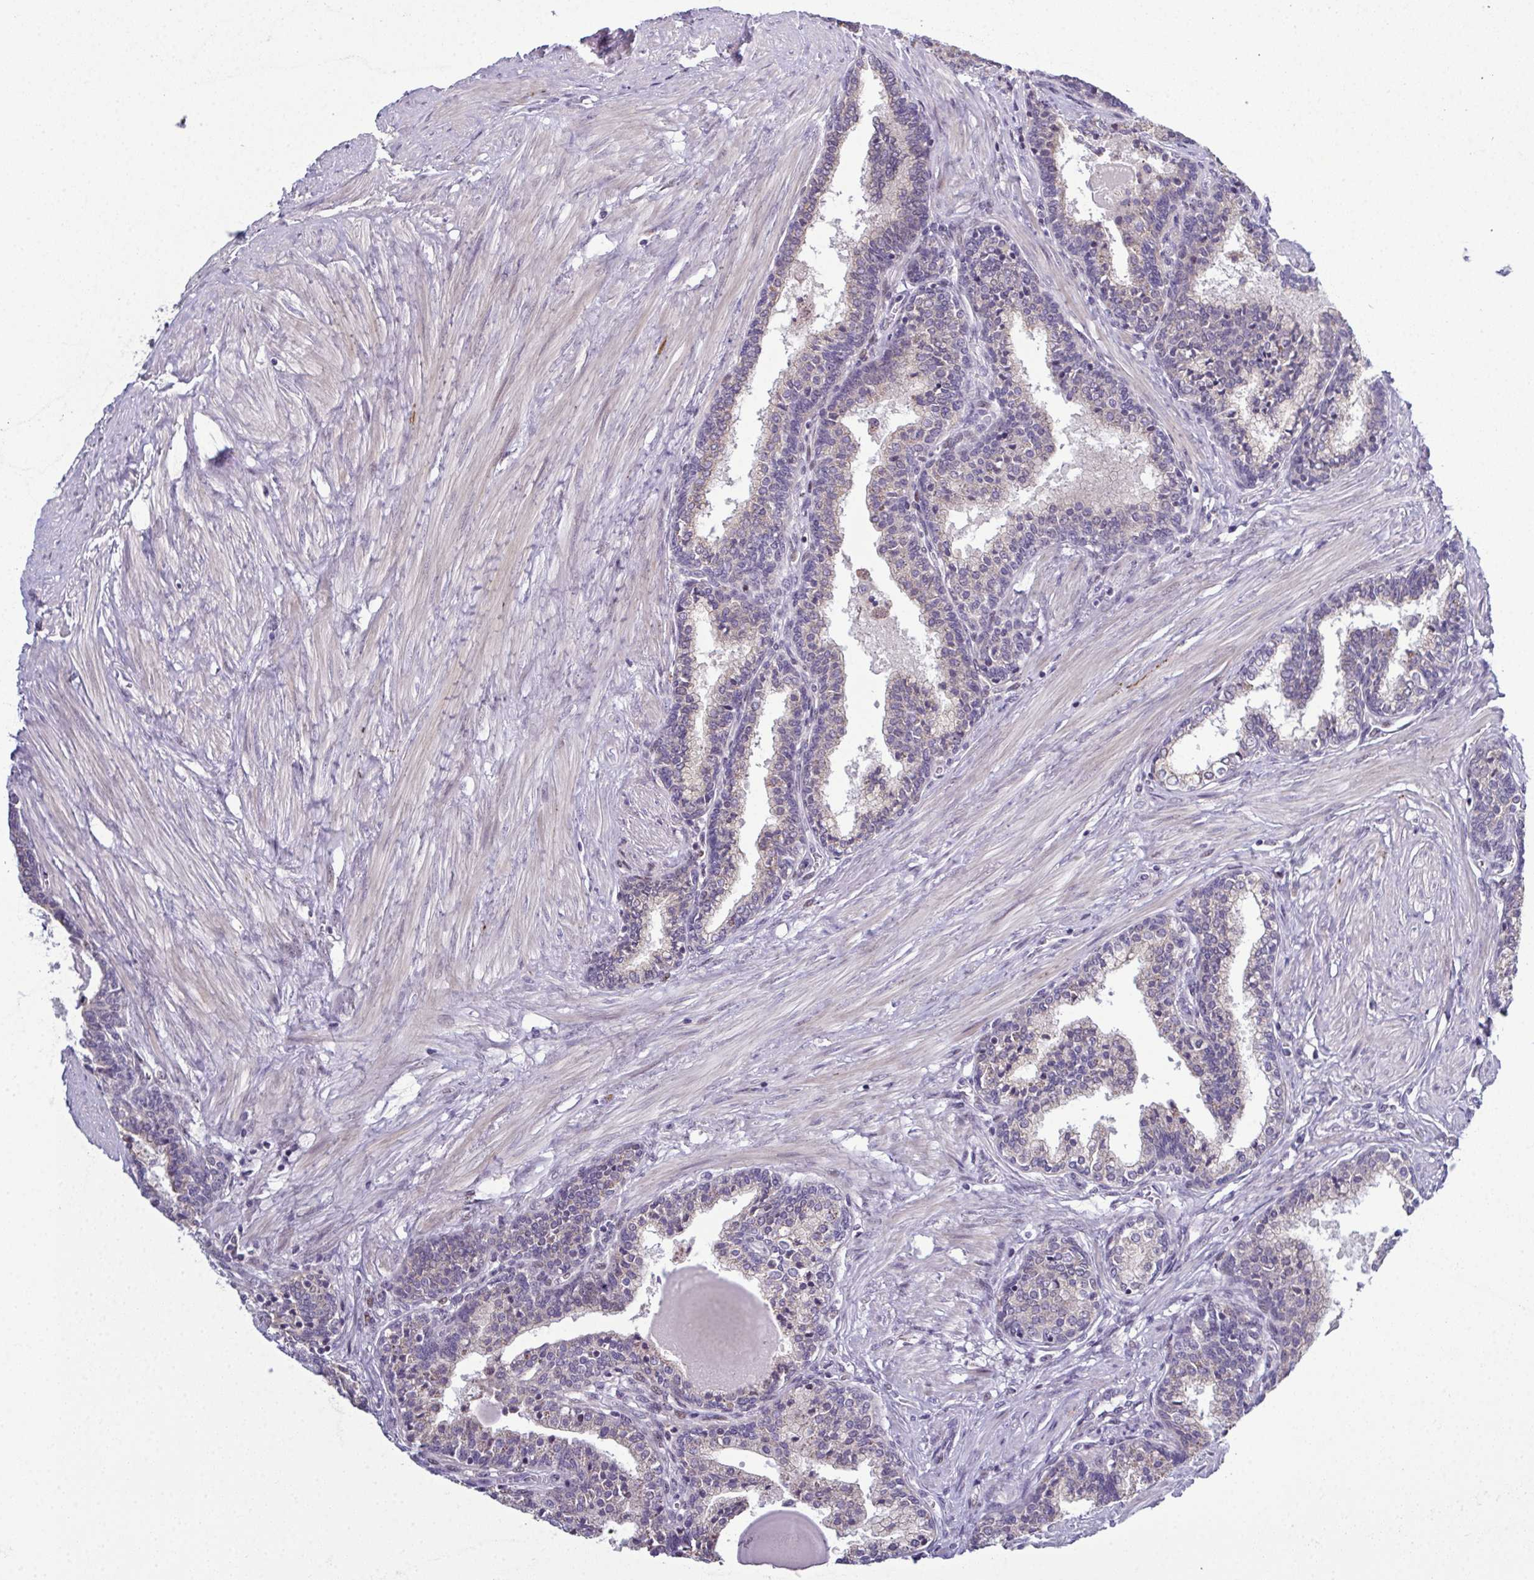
{"staining": {"intensity": "negative", "quantity": "none", "location": "none"}, "tissue": "prostate", "cell_type": "Glandular cells", "image_type": "normal", "snomed": [{"axis": "morphology", "description": "Normal tissue, NOS"}, {"axis": "topography", "description": "Prostate"}], "caption": "Glandular cells show no significant protein positivity in benign prostate. The staining is performed using DAB (3,3'-diaminobenzidine) brown chromogen with nuclei counter-stained in using hematoxylin.", "gene": "ODF1", "patient": {"sex": "male", "age": 55}}